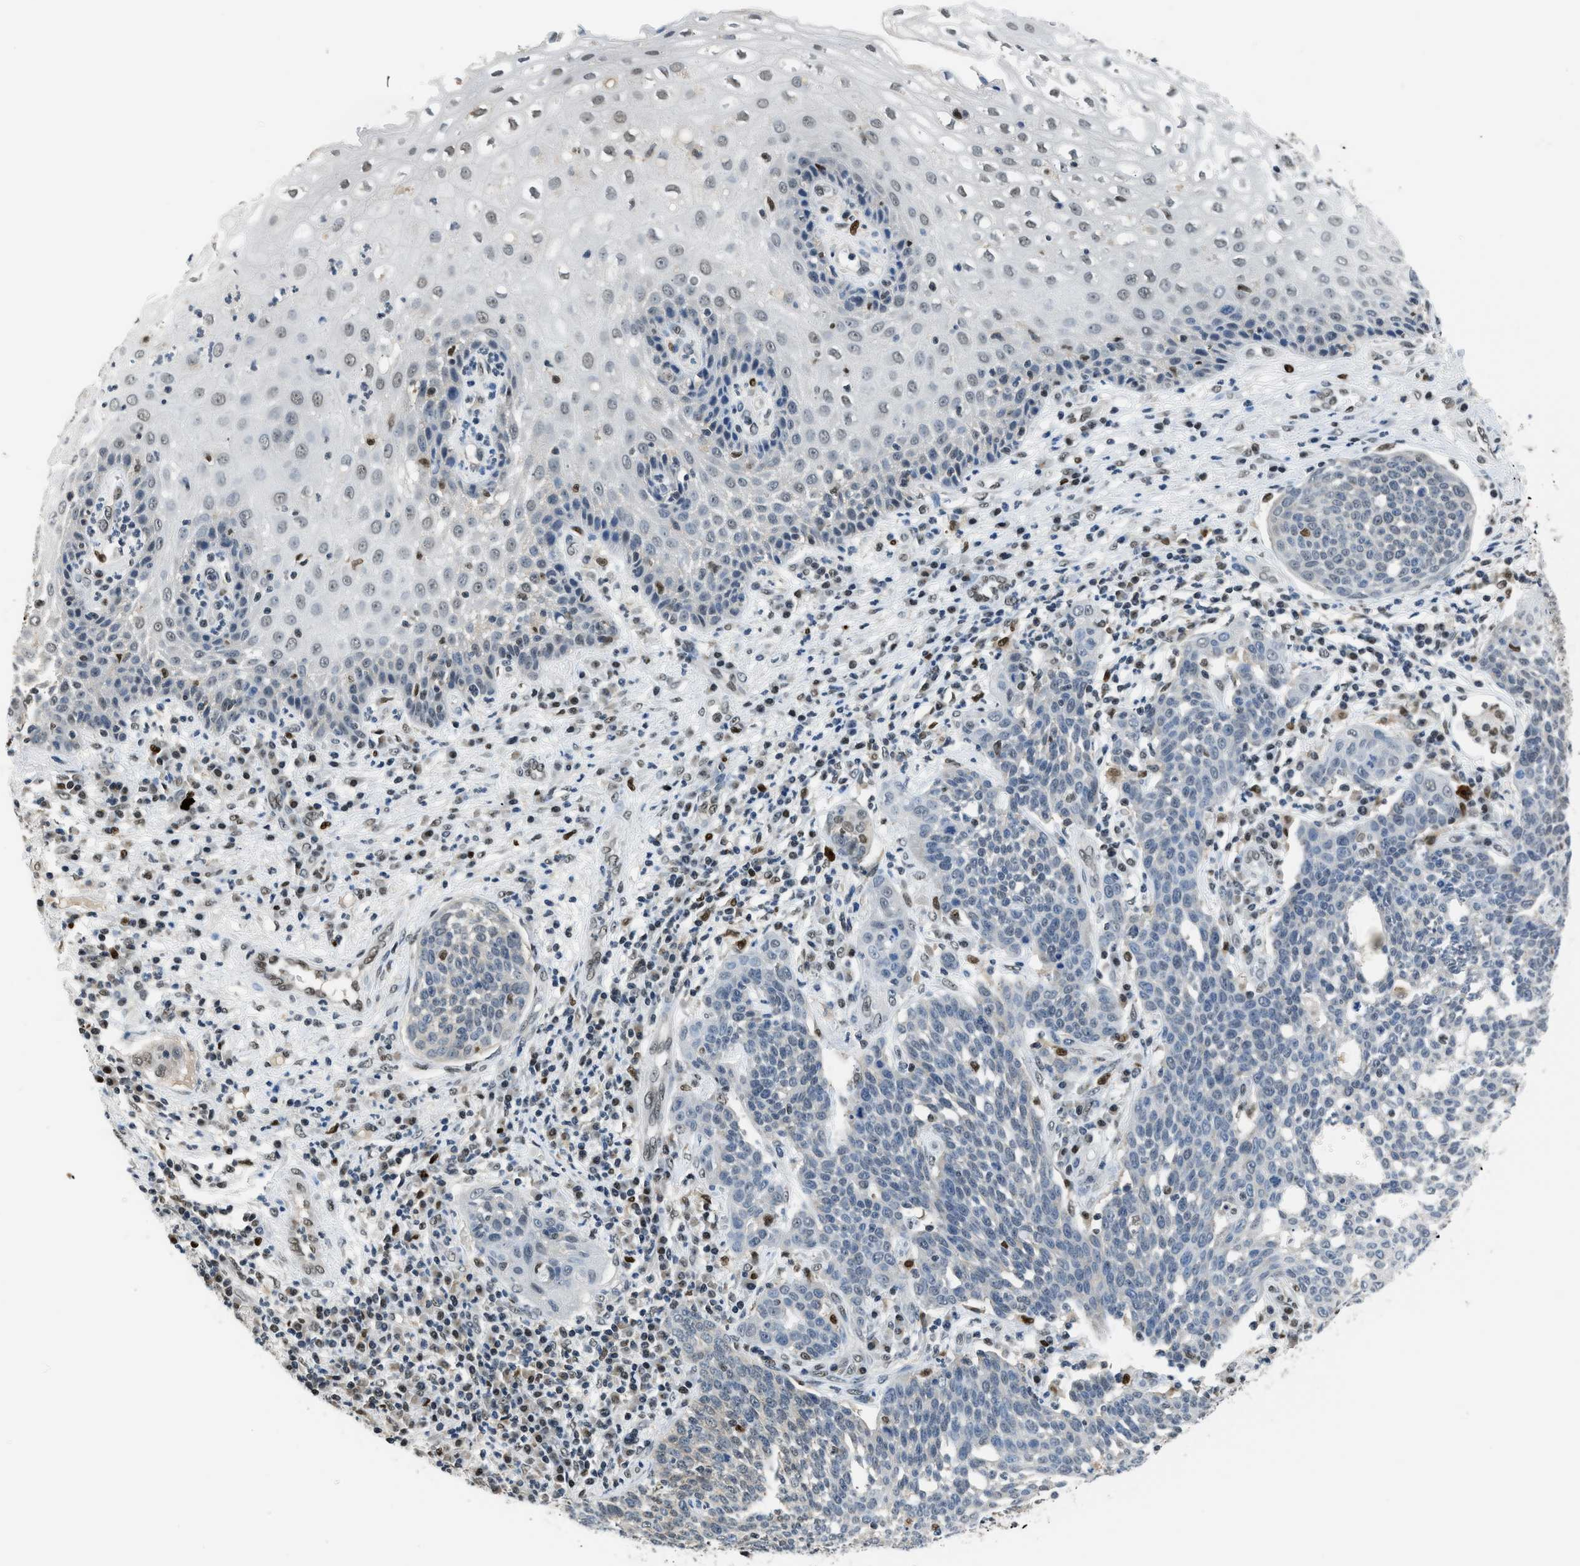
{"staining": {"intensity": "negative", "quantity": "none", "location": "none"}, "tissue": "cervical cancer", "cell_type": "Tumor cells", "image_type": "cancer", "snomed": [{"axis": "morphology", "description": "Squamous cell carcinoma, NOS"}, {"axis": "topography", "description": "Cervix"}], "caption": "Immunohistochemistry of human cervical cancer exhibits no expression in tumor cells.", "gene": "ALX1", "patient": {"sex": "female", "age": 34}}